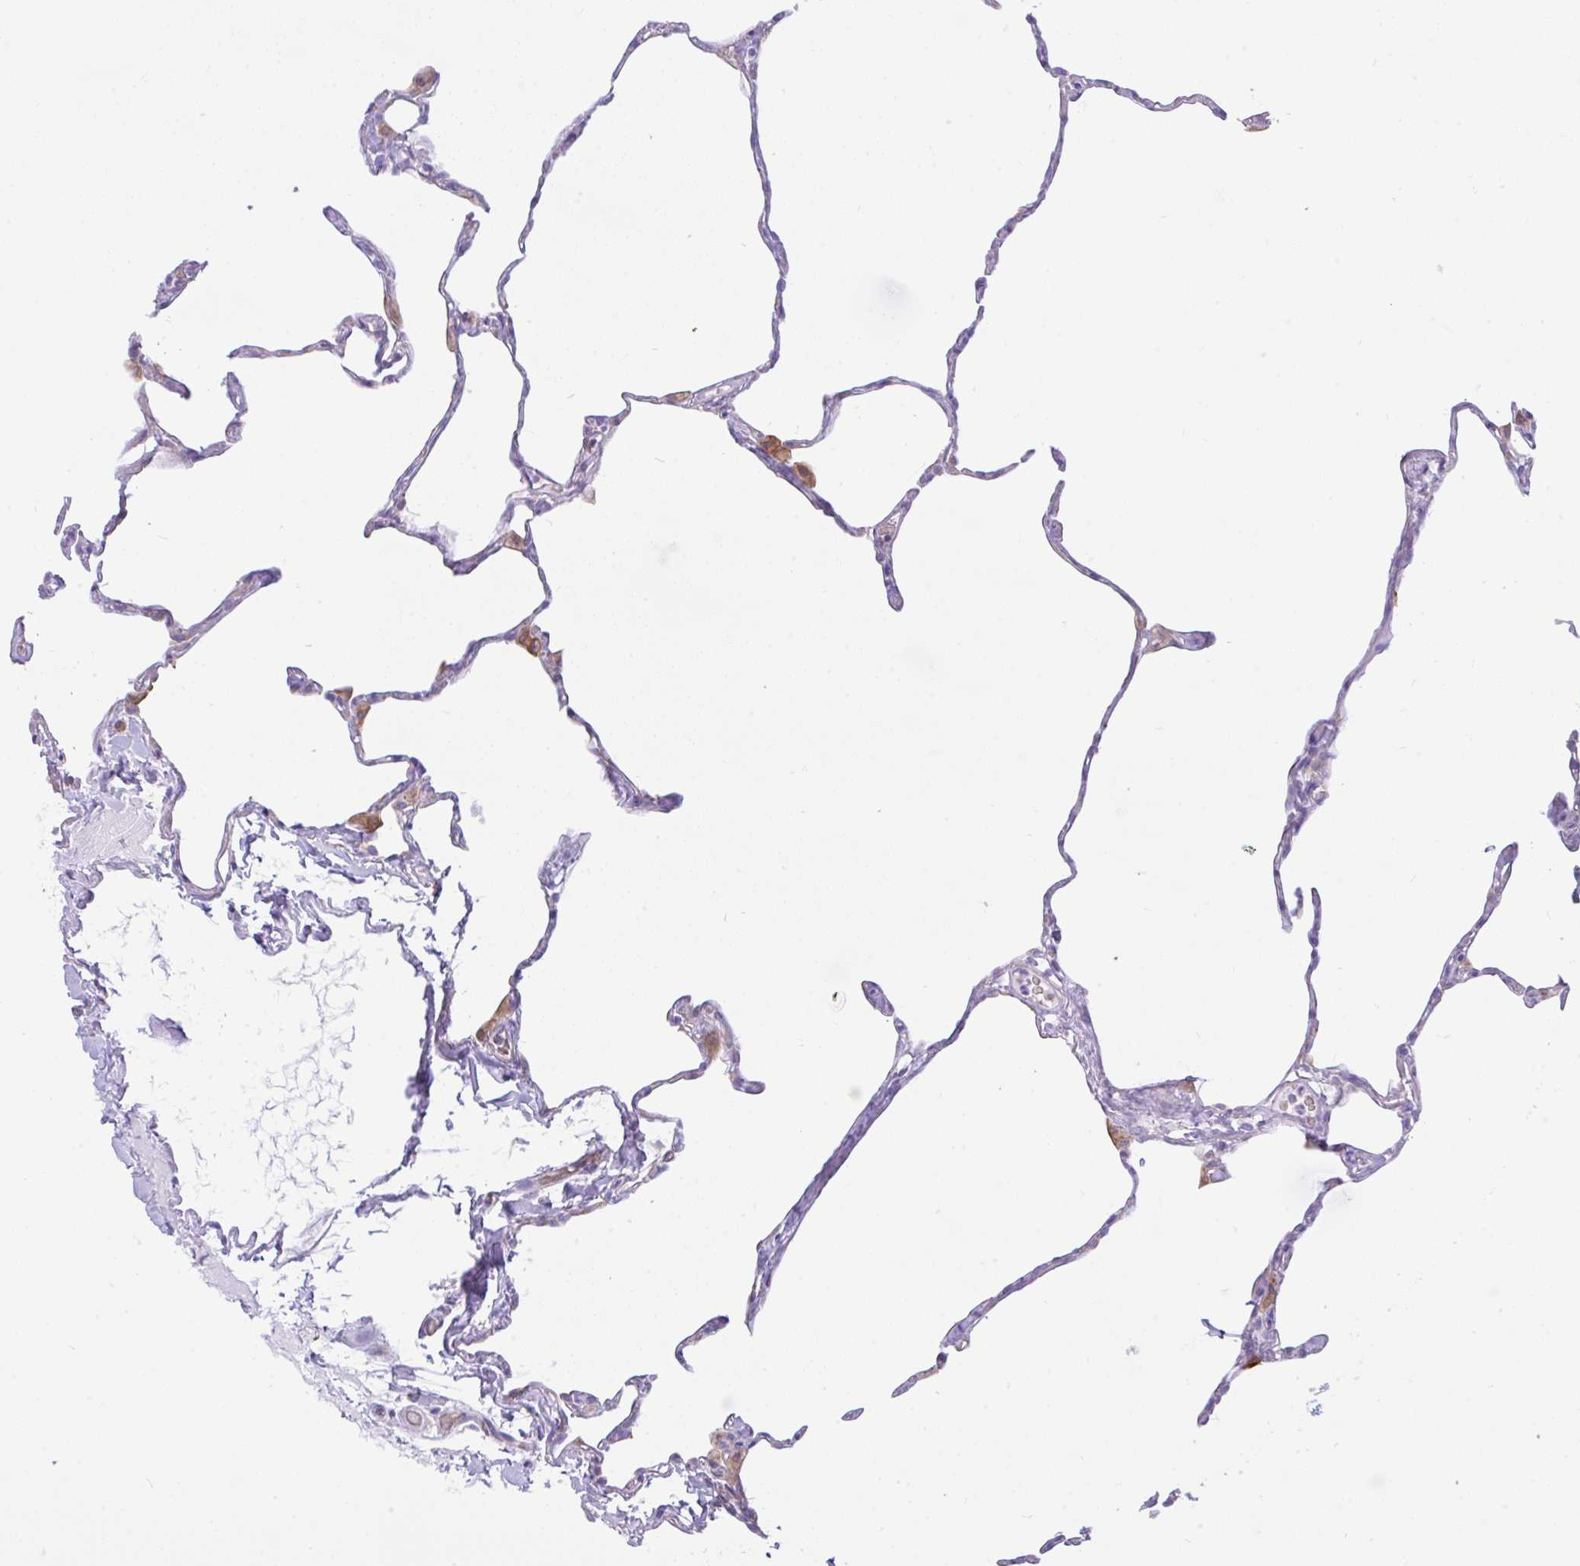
{"staining": {"intensity": "moderate", "quantity": "<25%", "location": "cytoplasmic/membranous"}, "tissue": "lung", "cell_type": "Alveolar cells", "image_type": "normal", "snomed": [{"axis": "morphology", "description": "Normal tissue, NOS"}, {"axis": "topography", "description": "Lung"}], "caption": "Brown immunohistochemical staining in benign human lung displays moderate cytoplasmic/membranous positivity in approximately <25% of alveolar cells. Using DAB (3,3'-diaminobenzidine) (brown) and hematoxylin (blue) stains, captured at high magnification using brightfield microscopy.", "gene": "EEF1A1", "patient": {"sex": "male", "age": 65}}